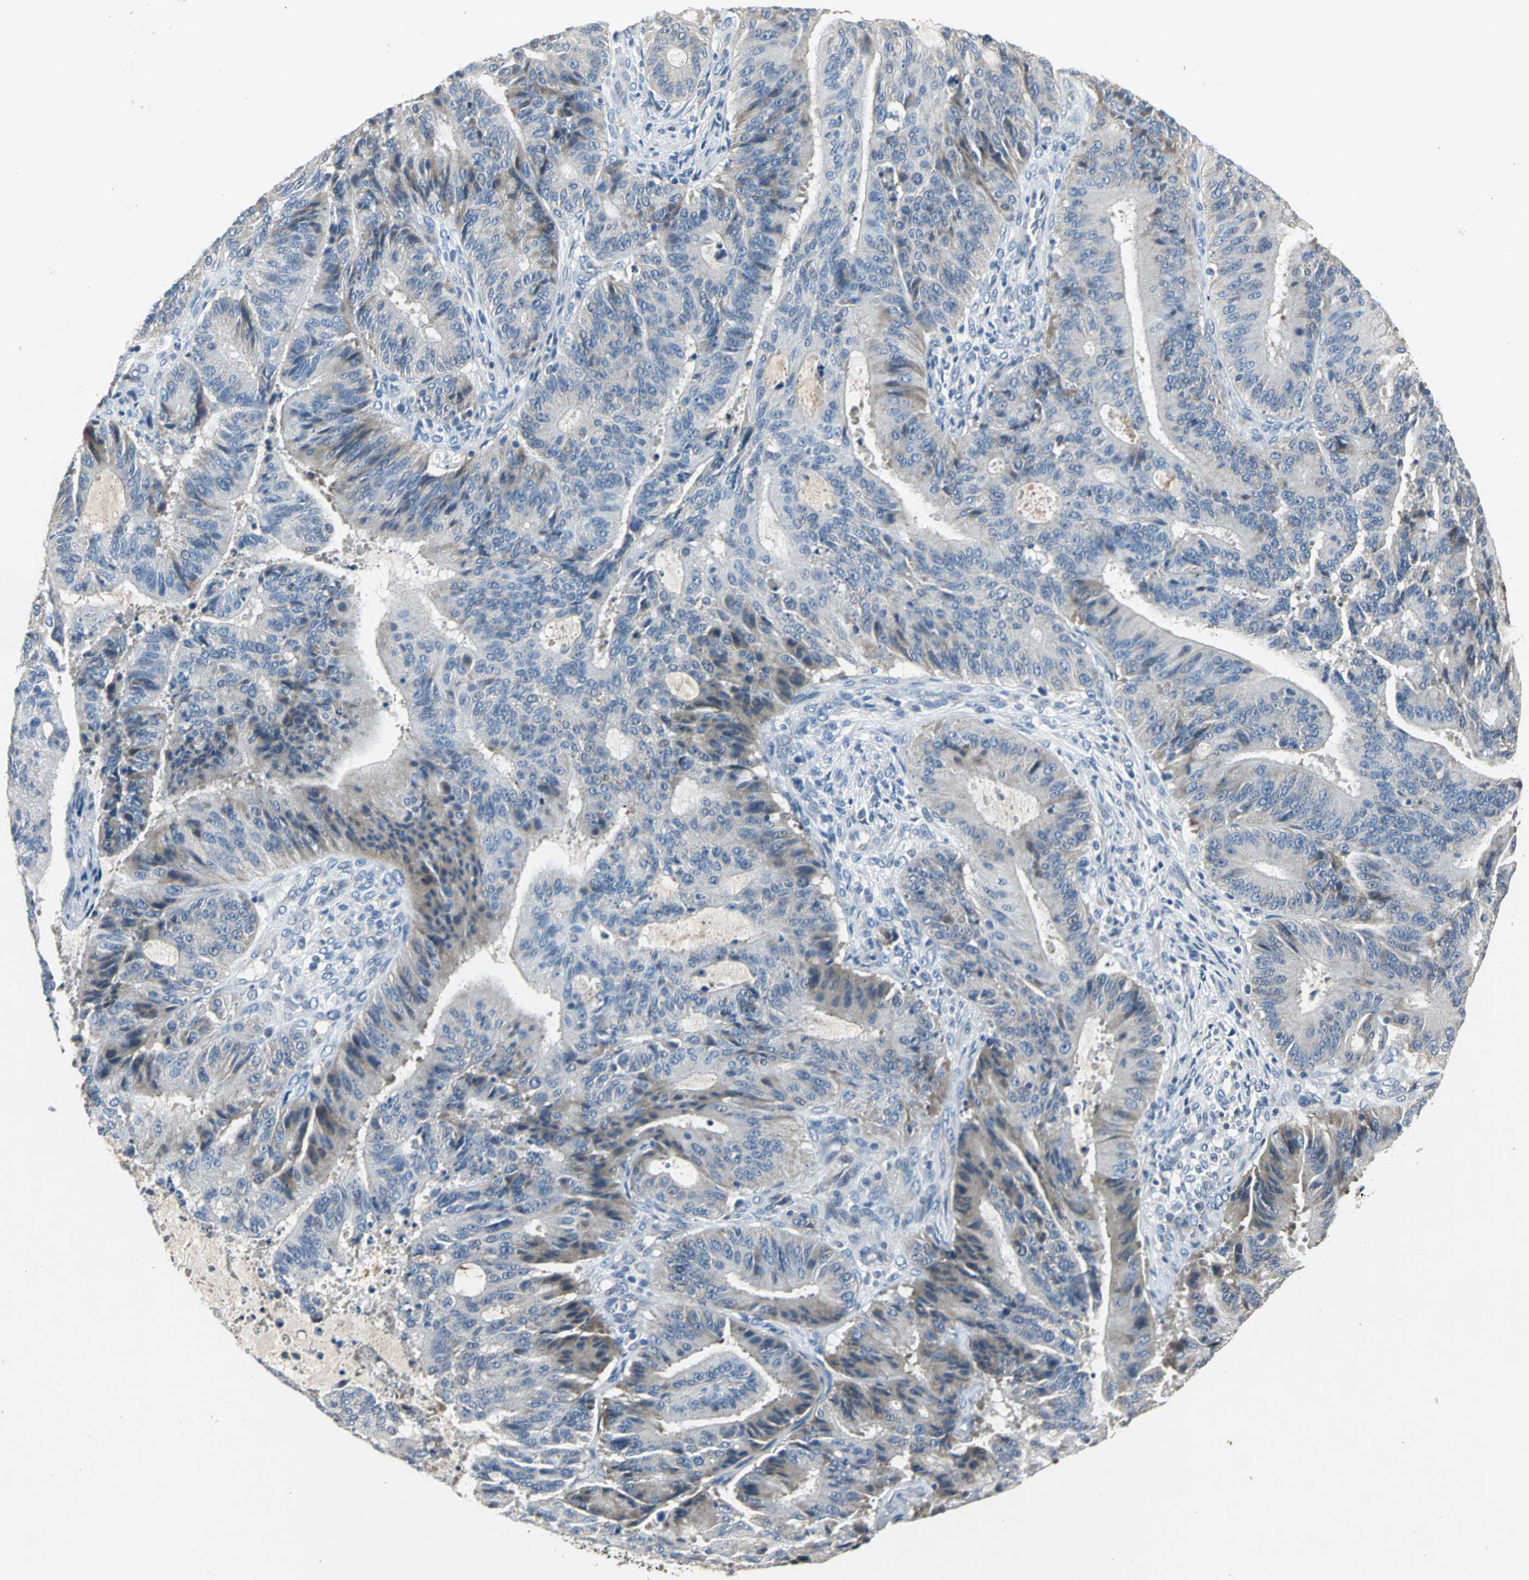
{"staining": {"intensity": "weak", "quantity": "25%-75%", "location": "cytoplasmic/membranous"}, "tissue": "liver cancer", "cell_type": "Tumor cells", "image_type": "cancer", "snomed": [{"axis": "morphology", "description": "Cholangiocarcinoma"}, {"axis": "topography", "description": "Liver"}], "caption": "Human liver cancer (cholangiocarcinoma) stained for a protein (brown) shows weak cytoplasmic/membranous positive expression in approximately 25%-75% of tumor cells.", "gene": "JADE3", "patient": {"sex": "female", "age": 73}}